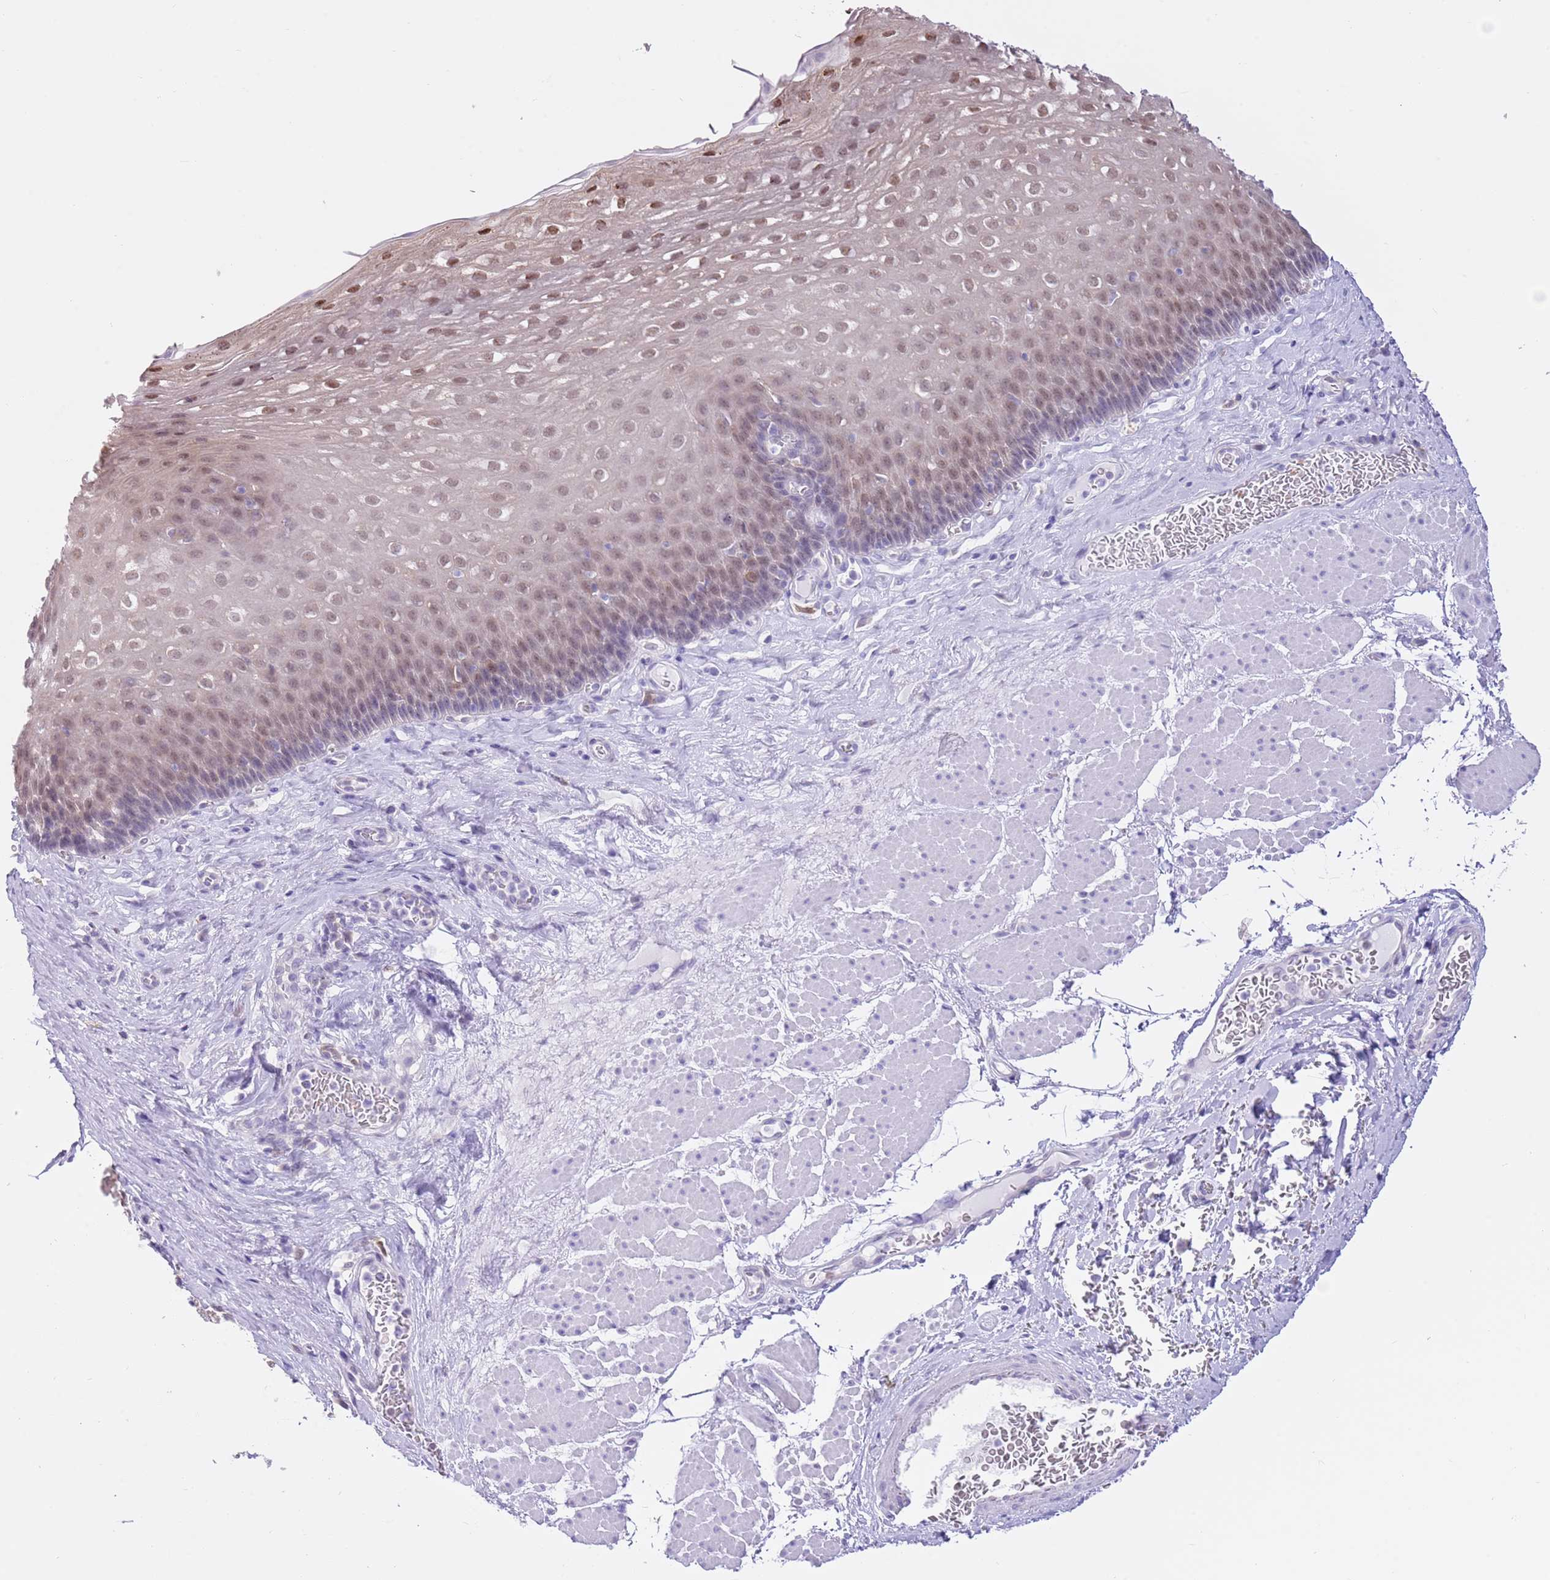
{"staining": {"intensity": "weak", "quantity": "25%-75%", "location": "nuclear"}, "tissue": "esophagus", "cell_type": "Squamous epithelial cells", "image_type": "normal", "snomed": [{"axis": "morphology", "description": "Normal tissue, NOS"}, {"axis": "topography", "description": "Esophagus"}], "caption": "High-power microscopy captured an immunohistochemistry histopathology image of normal esophagus, revealing weak nuclear staining in about 25%-75% of squamous epithelial cells.", "gene": "DDI2", "patient": {"sex": "female", "age": 66}}